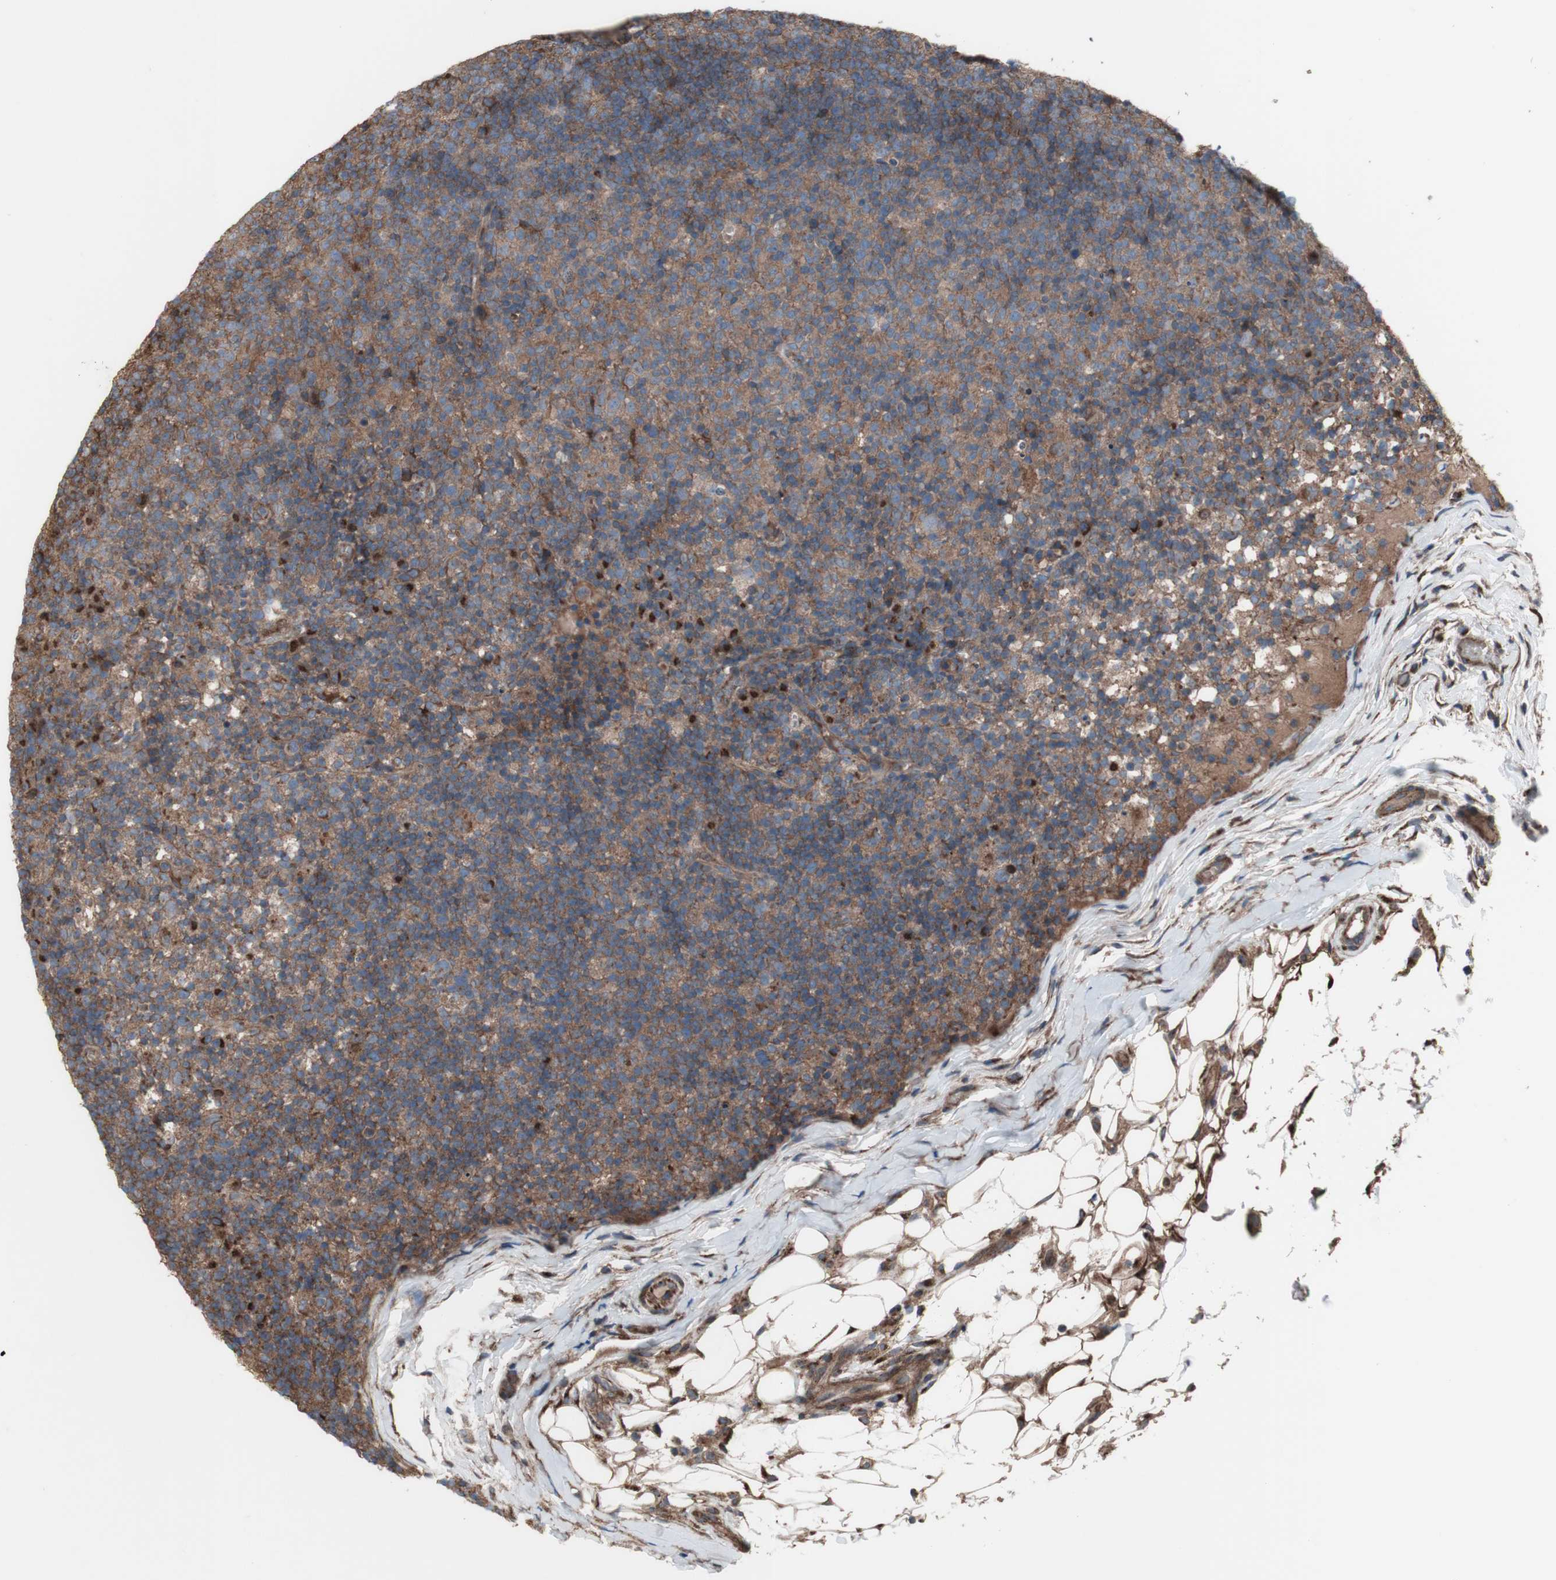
{"staining": {"intensity": "moderate", "quantity": ">75%", "location": "cytoplasmic/membranous"}, "tissue": "lymph node", "cell_type": "Germinal center cells", "image_type": "normal", "snomed": [{"axis": "morphology", "description": "Normal tissue, NOS"}, {"axis": "morphology", "description": "Inflammation, NOS"}, {"axis": "topography", "description": "Lymph node"}], "caption": "Normal lymph node was stained to show a protein in brown. There is medium levels of moderate cytoplasmic/membranous expression in about >75% of germinal center cells.", "gene": "COPB1", "patient": {"sex": "male", "age": 55}}